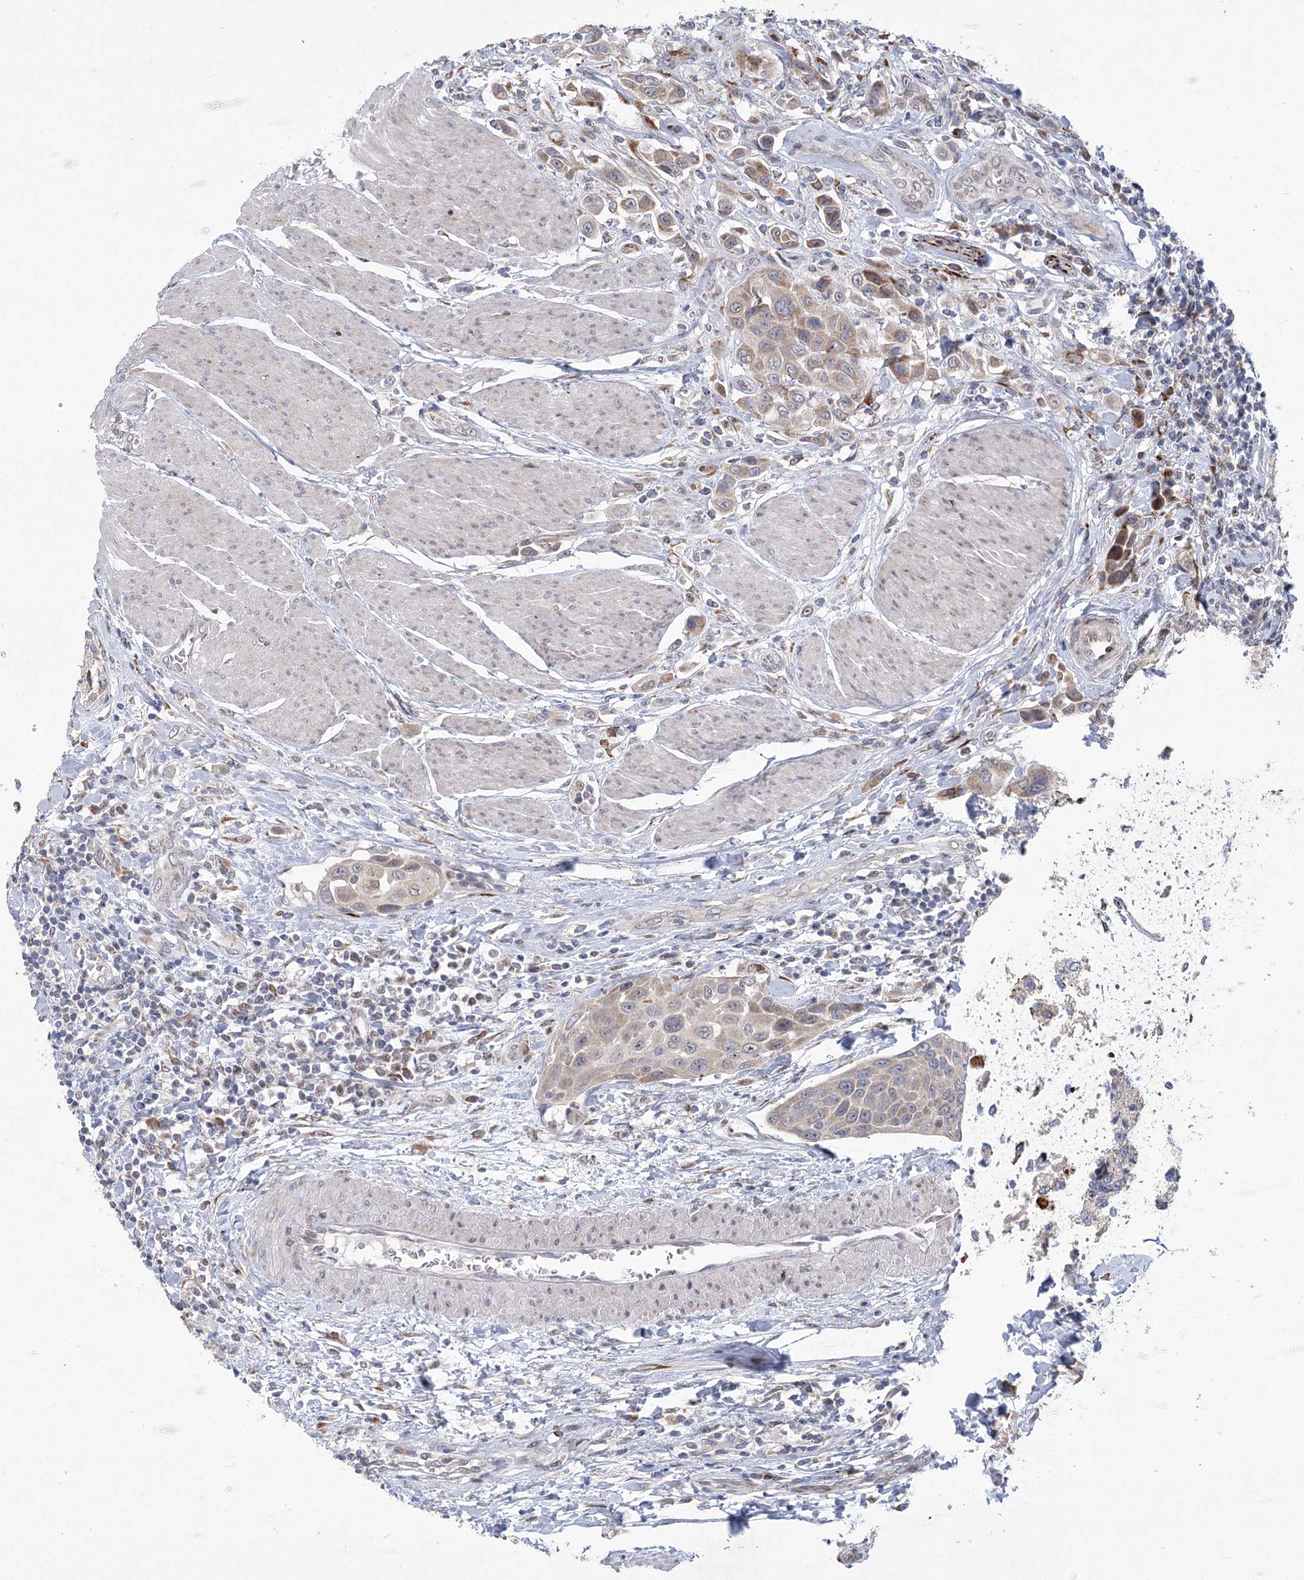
{"staining": {"intensity": "weak", "quantity": ">75%", "location": "cytoplasmic/membranous"}, "tissue": "urothelial cancer", "cell_type": "Tumor cells", "image_type": "cancer", "snomed": [{"axis": "morphology", "description": "Urothelial carcinoma, High grade"}, {"axis": "topography", "description": "Urinary bladder"}], "caption": "Human urothelial cancer stained with a protein marker displays weak staining in tumor cells.", "gene": "GCNT4", "patient": {"sex": "male", "age": 50}}